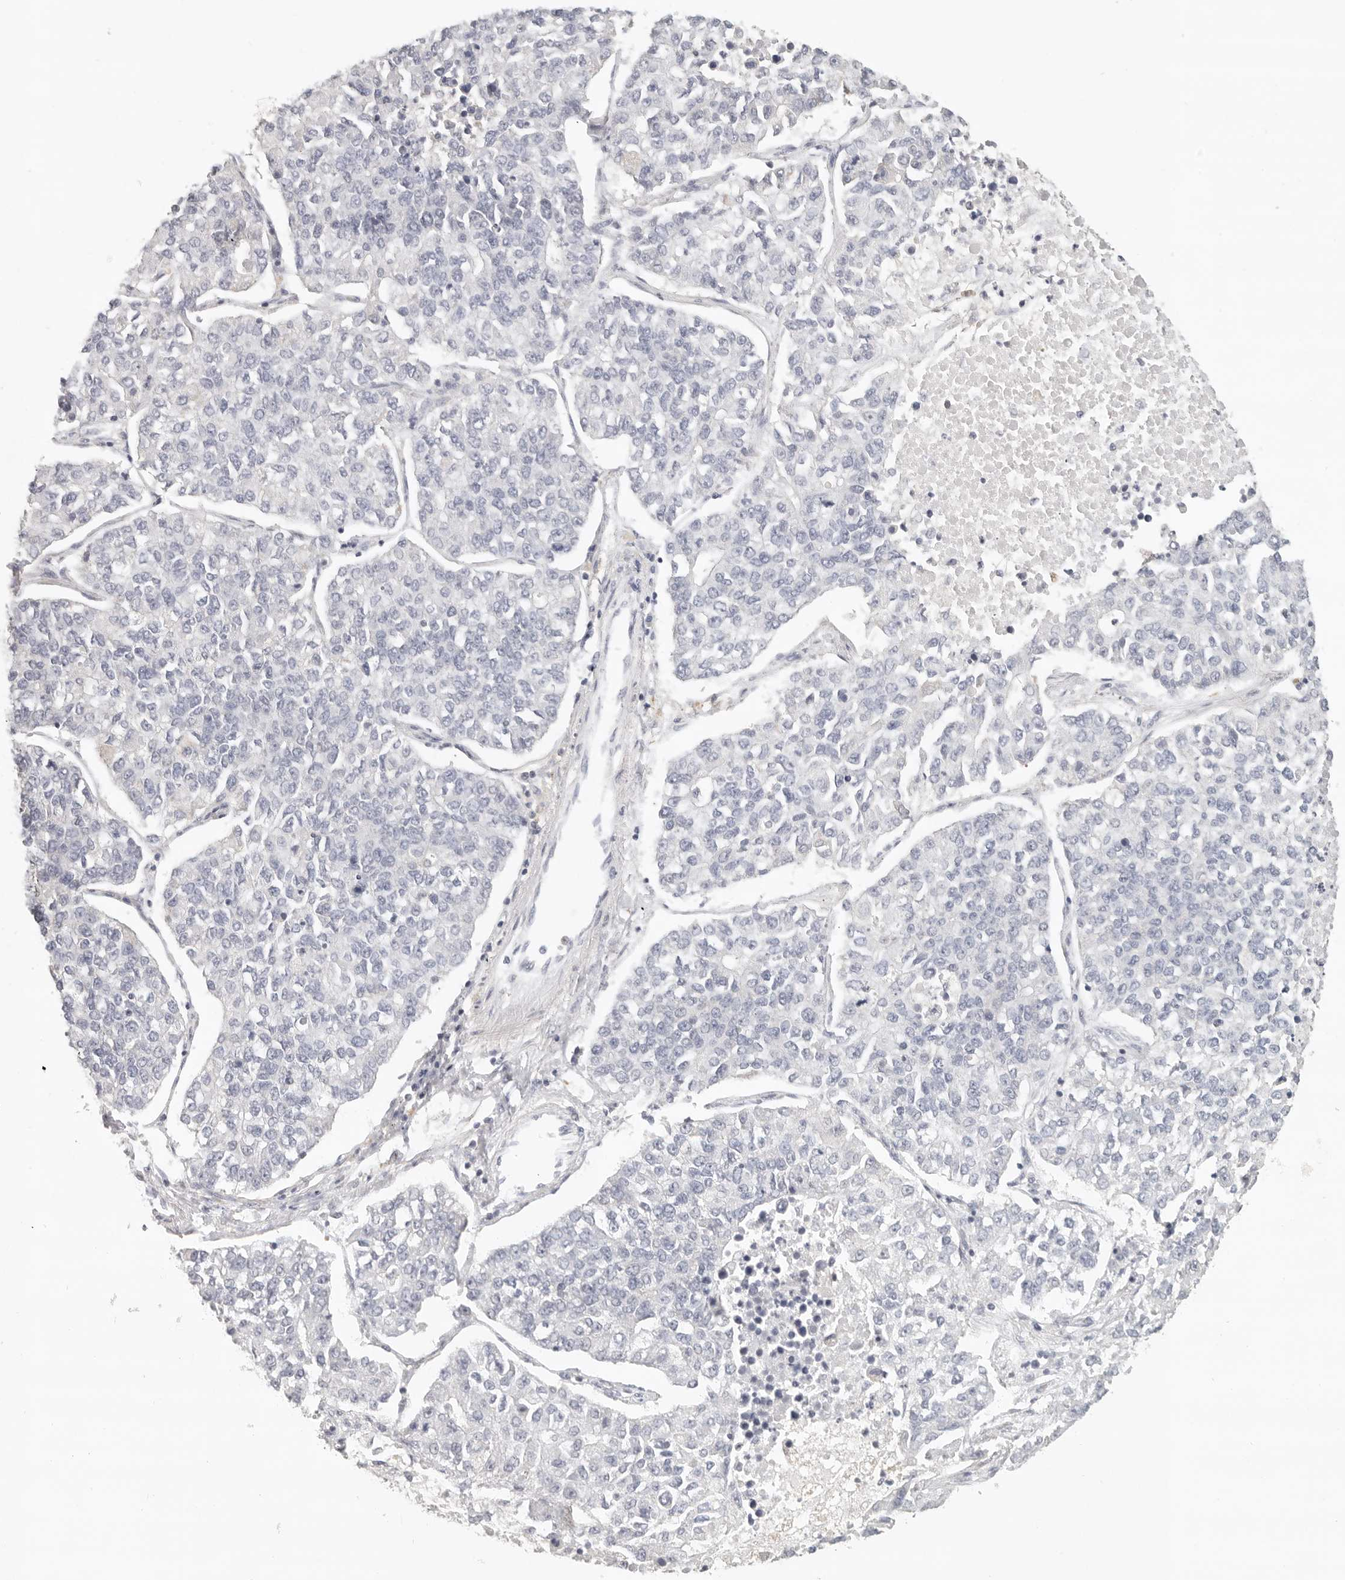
{"staining": {"intensity": "negative", "quantity": "none", "location": "none"}, "tissue": "lung cancer", "cell_type": "Tumor cells", "image_type": "cancer", "snomed": [{"axis": "morphology", "description": "Adenocarcinoma, NOS"}, {"axis": "topography", "description": "Lung"}], "caption": "A histopathology image of human lung cancer is negative for staining in tumor cells.", "gene": "ANXA9", "patient": {"sex": "male", "age": 49}}